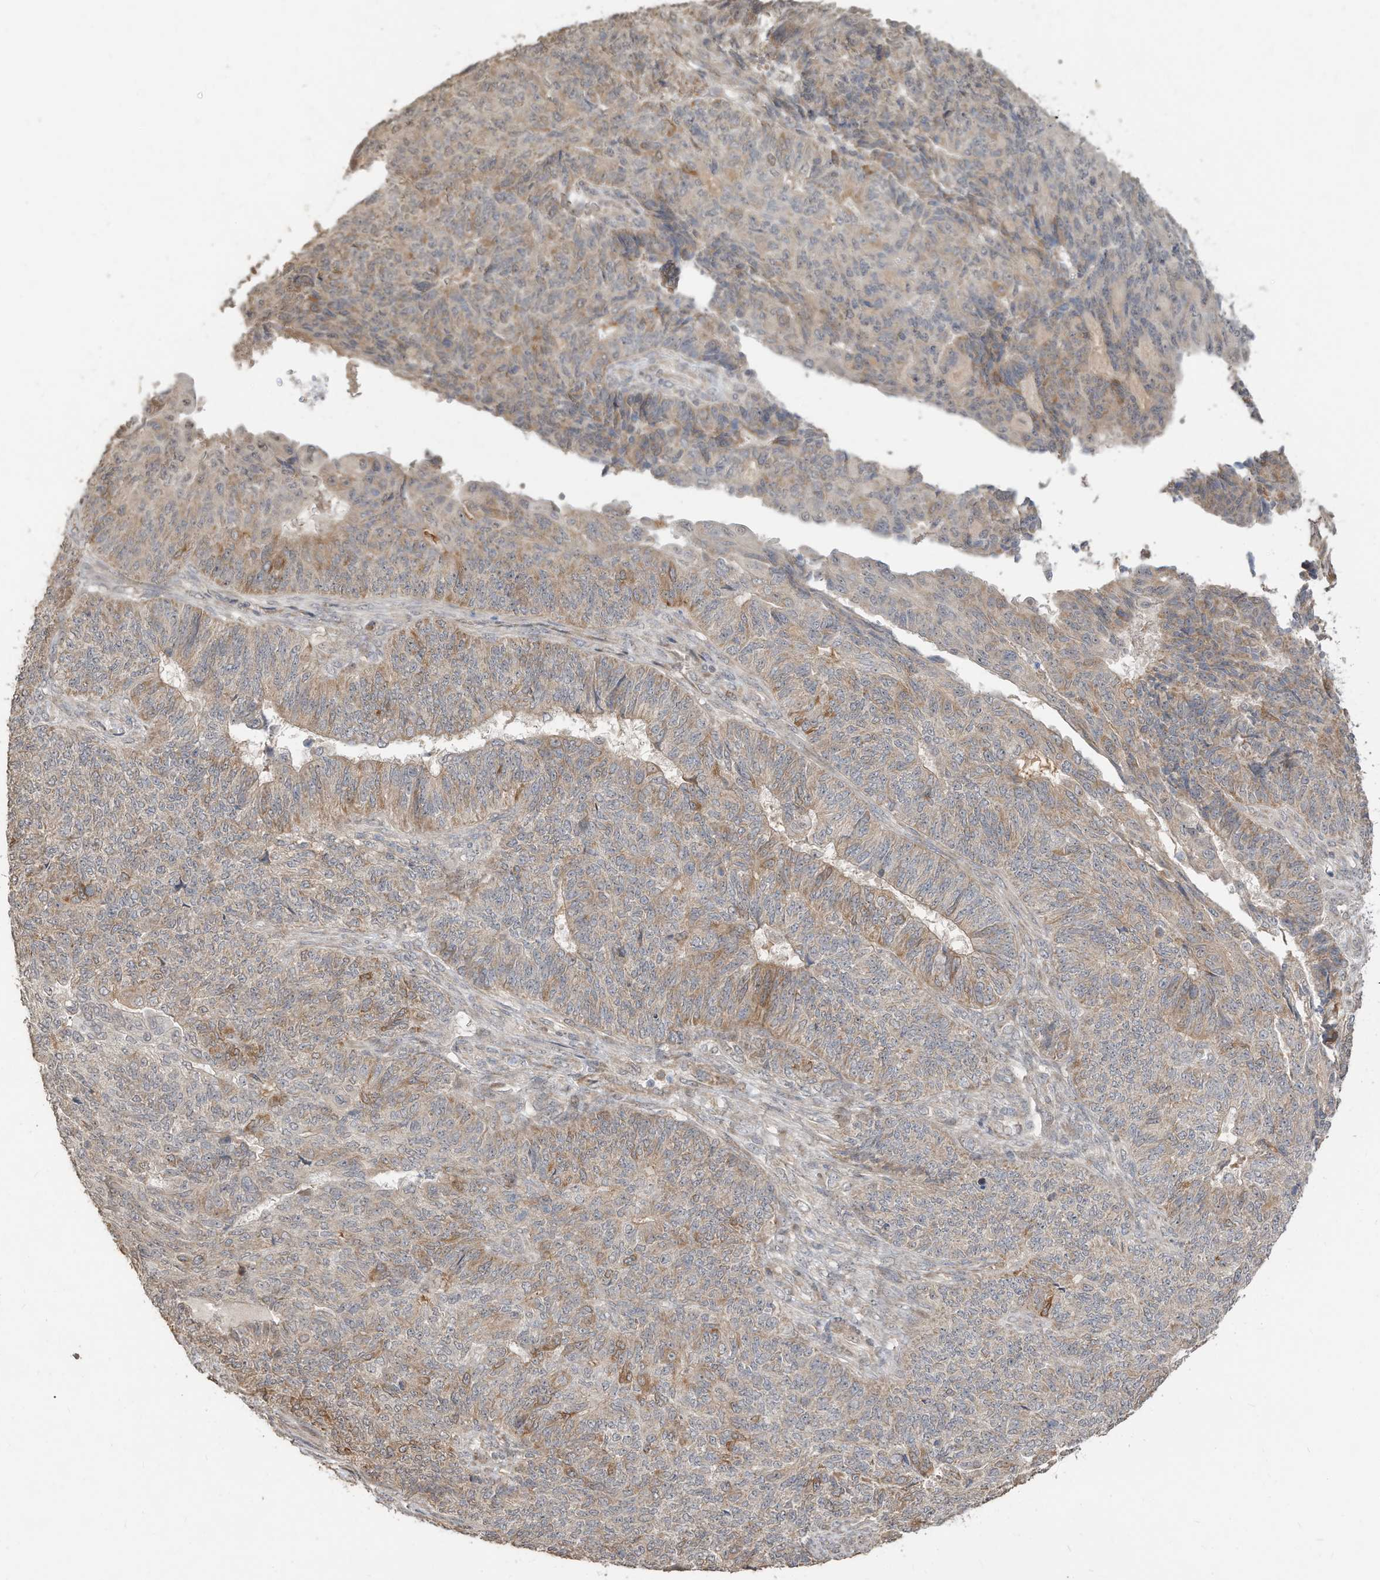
{"staining": {"intensity": "moderate", "quantity": "<25%", "location": "cytoplasmic/membranous"}, "tissue": "endometrial cancer", "cell_type": "Tumor cells", "image_type": "cancer", "snomed": [{"axis": "morphology", "description": "Adenocarcinoma, NOS"}, {"axis": "topography", "description": "Endometrium"}], "caption": "Moderate cytoplasmic/membranous positivity for a protein is present in about <25% of tumor cells of adenocarcinoma (endometrial) using immunohistochemistry.", "gene": "CAGE1", "patient": {"sex": "female", "age": 32}}